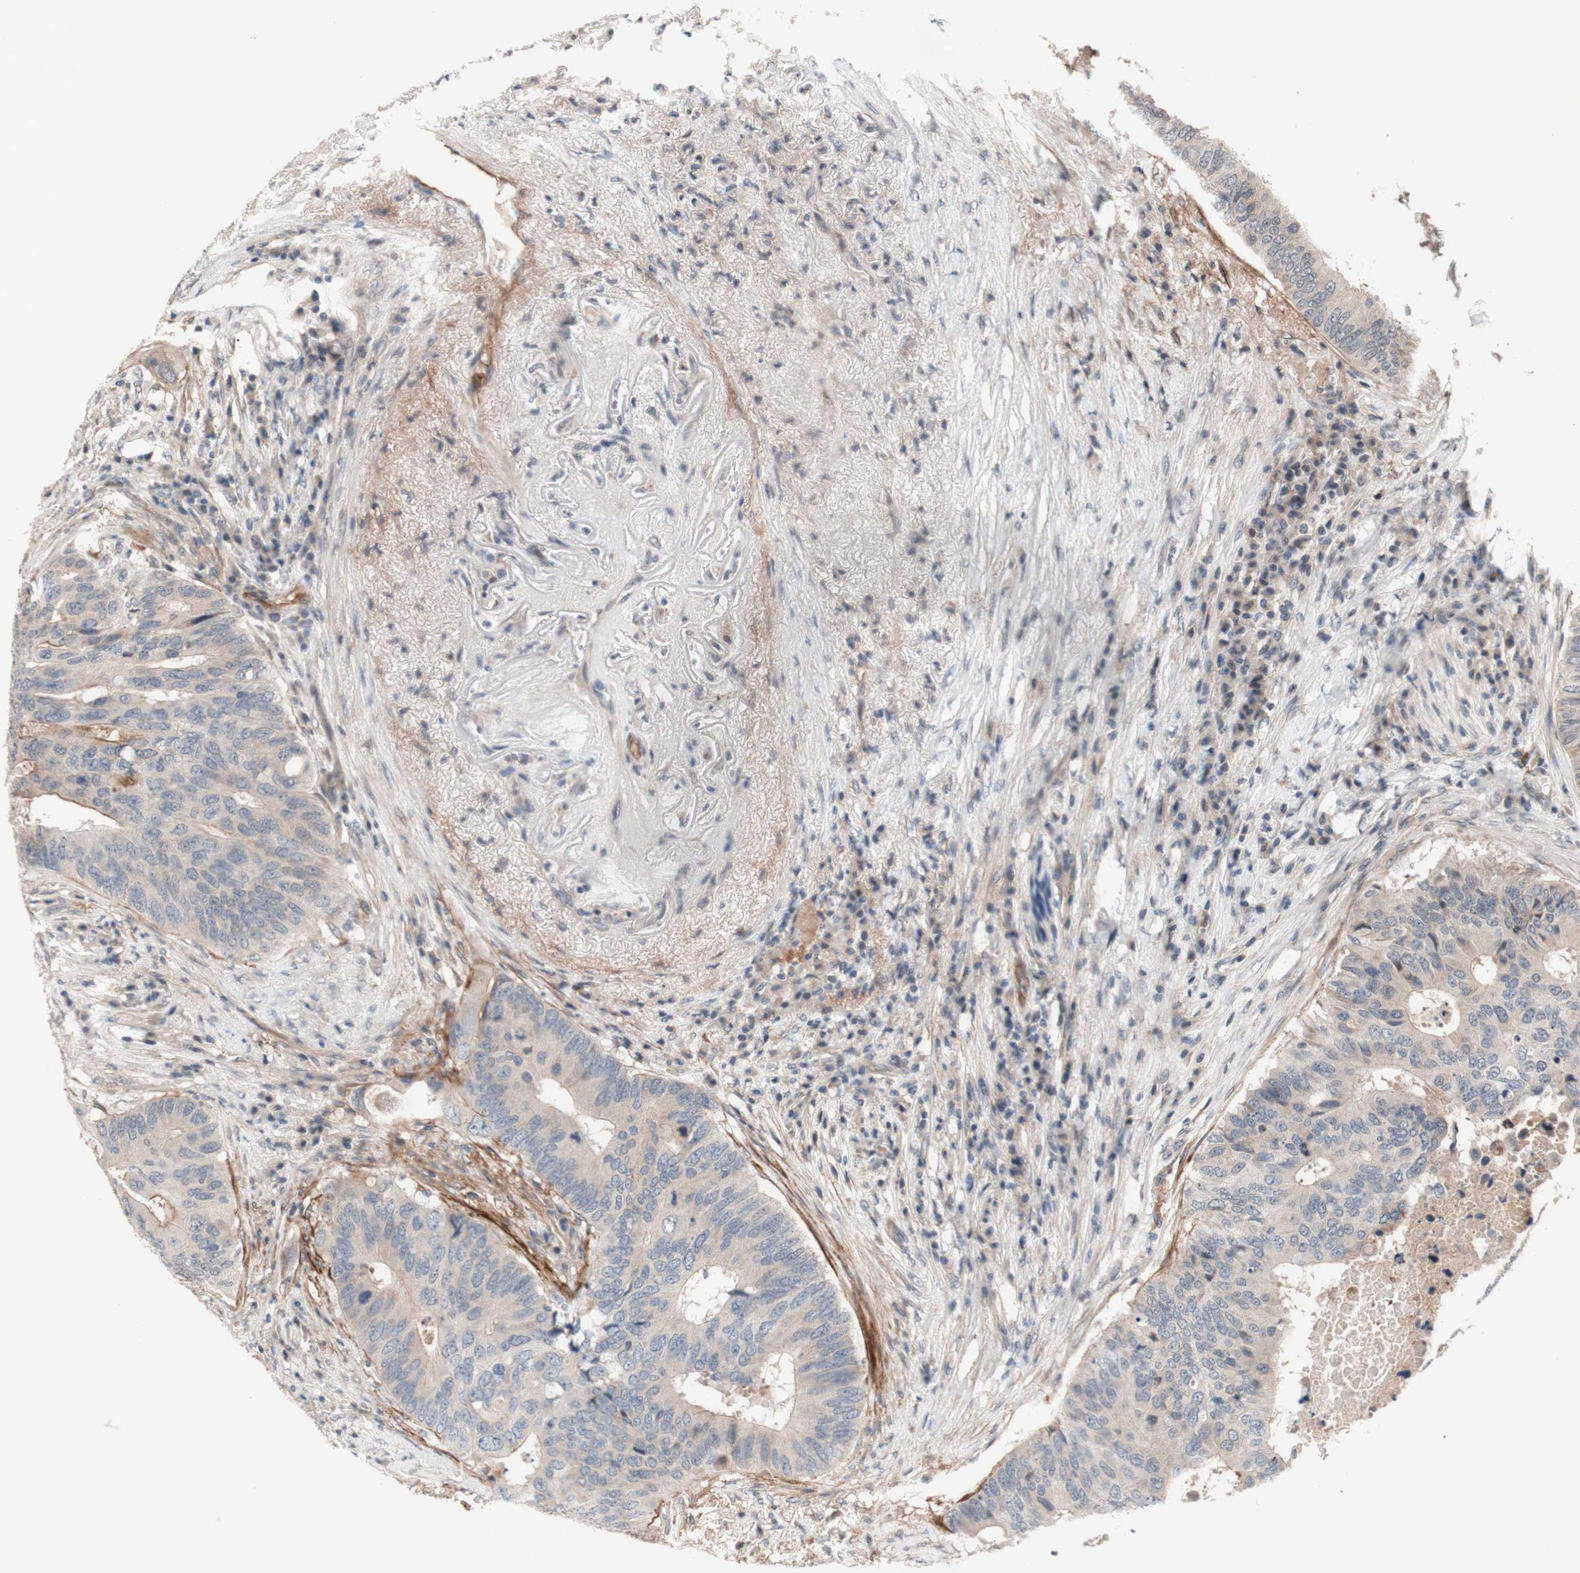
{"staining": {"intensity": "weak", "quantity": "<25%", "location": "cytoplasmic/membranous"}, "tissue": "colorectal cancer", "cell_type": "Tumor cells", "image_type": "cancer", "snomed": [{"axis": "morphology", "description": "Adenocarcinoma, NOS"}, {"axis": "topography", "description": "Colon"}], "caption": "An image of human colorectal cancer (adenocarcinoma) is negative for staining in tumor cells.", "gene": "CD55", "patient": {"sex": "male", "age": 71}}